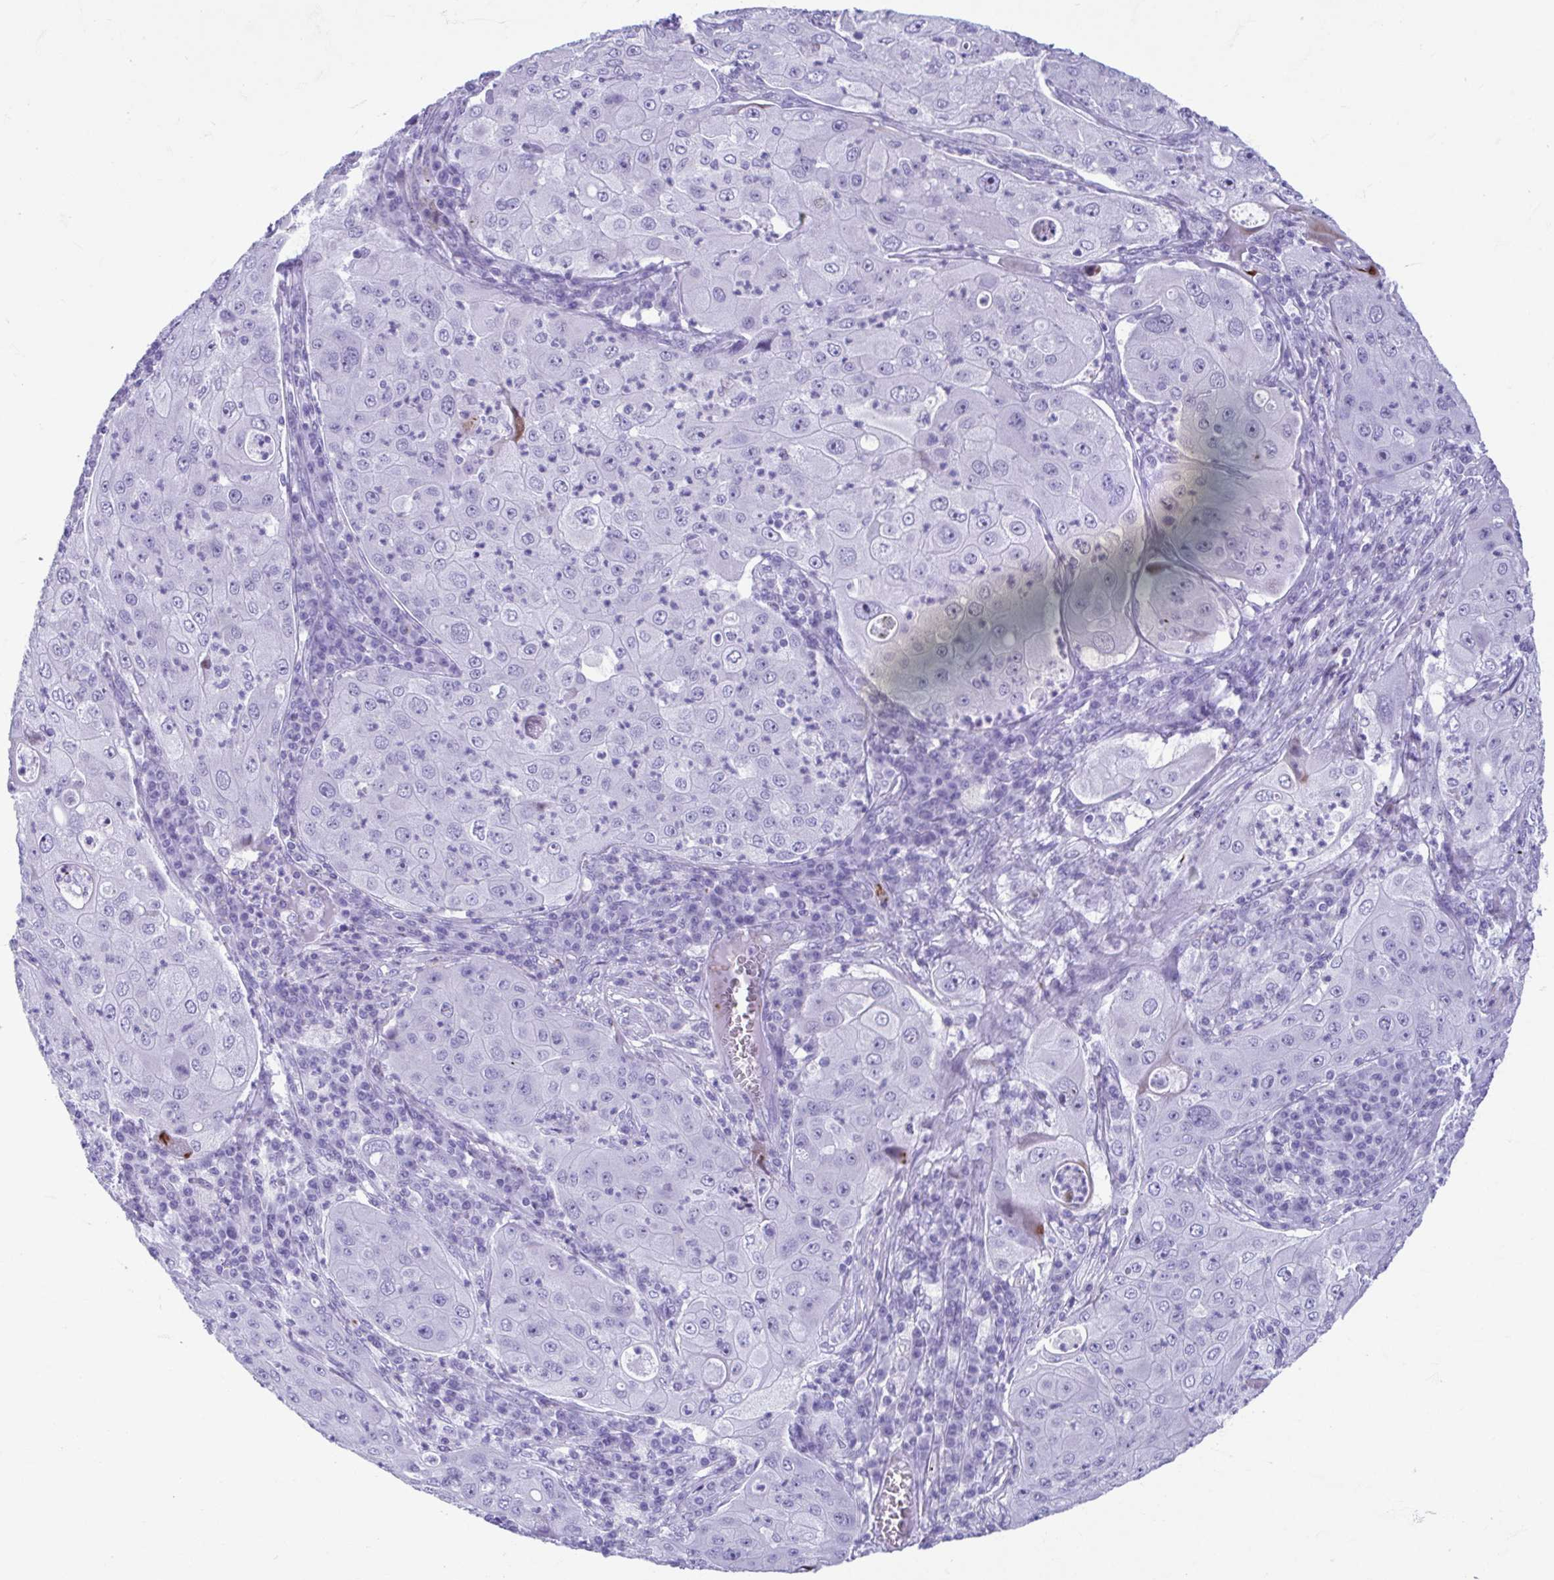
{"staining": {"intensity": "negative", "quantity": "none", "location": "none"}, "tissue": "lung cancer", "cell_type": "Tumor cells", "image_type": "cancer", "snomed": [{"axis": "morphology", "description": "Squamous cell carcinoma, NOS"}, {"axis": "topography", "description": "Lung"}], "caption": "Immunohistochemistry (IHC) of human lung squamous cell carcinoma shows no expression in tumor cells. (DAB (3,3'-diaminobenzidine) immunohistochemistry visualized using brightfield microscopy, high magnification).", "gene": "TCEAL3", "patient": {"sex": "female", "age": 59}}